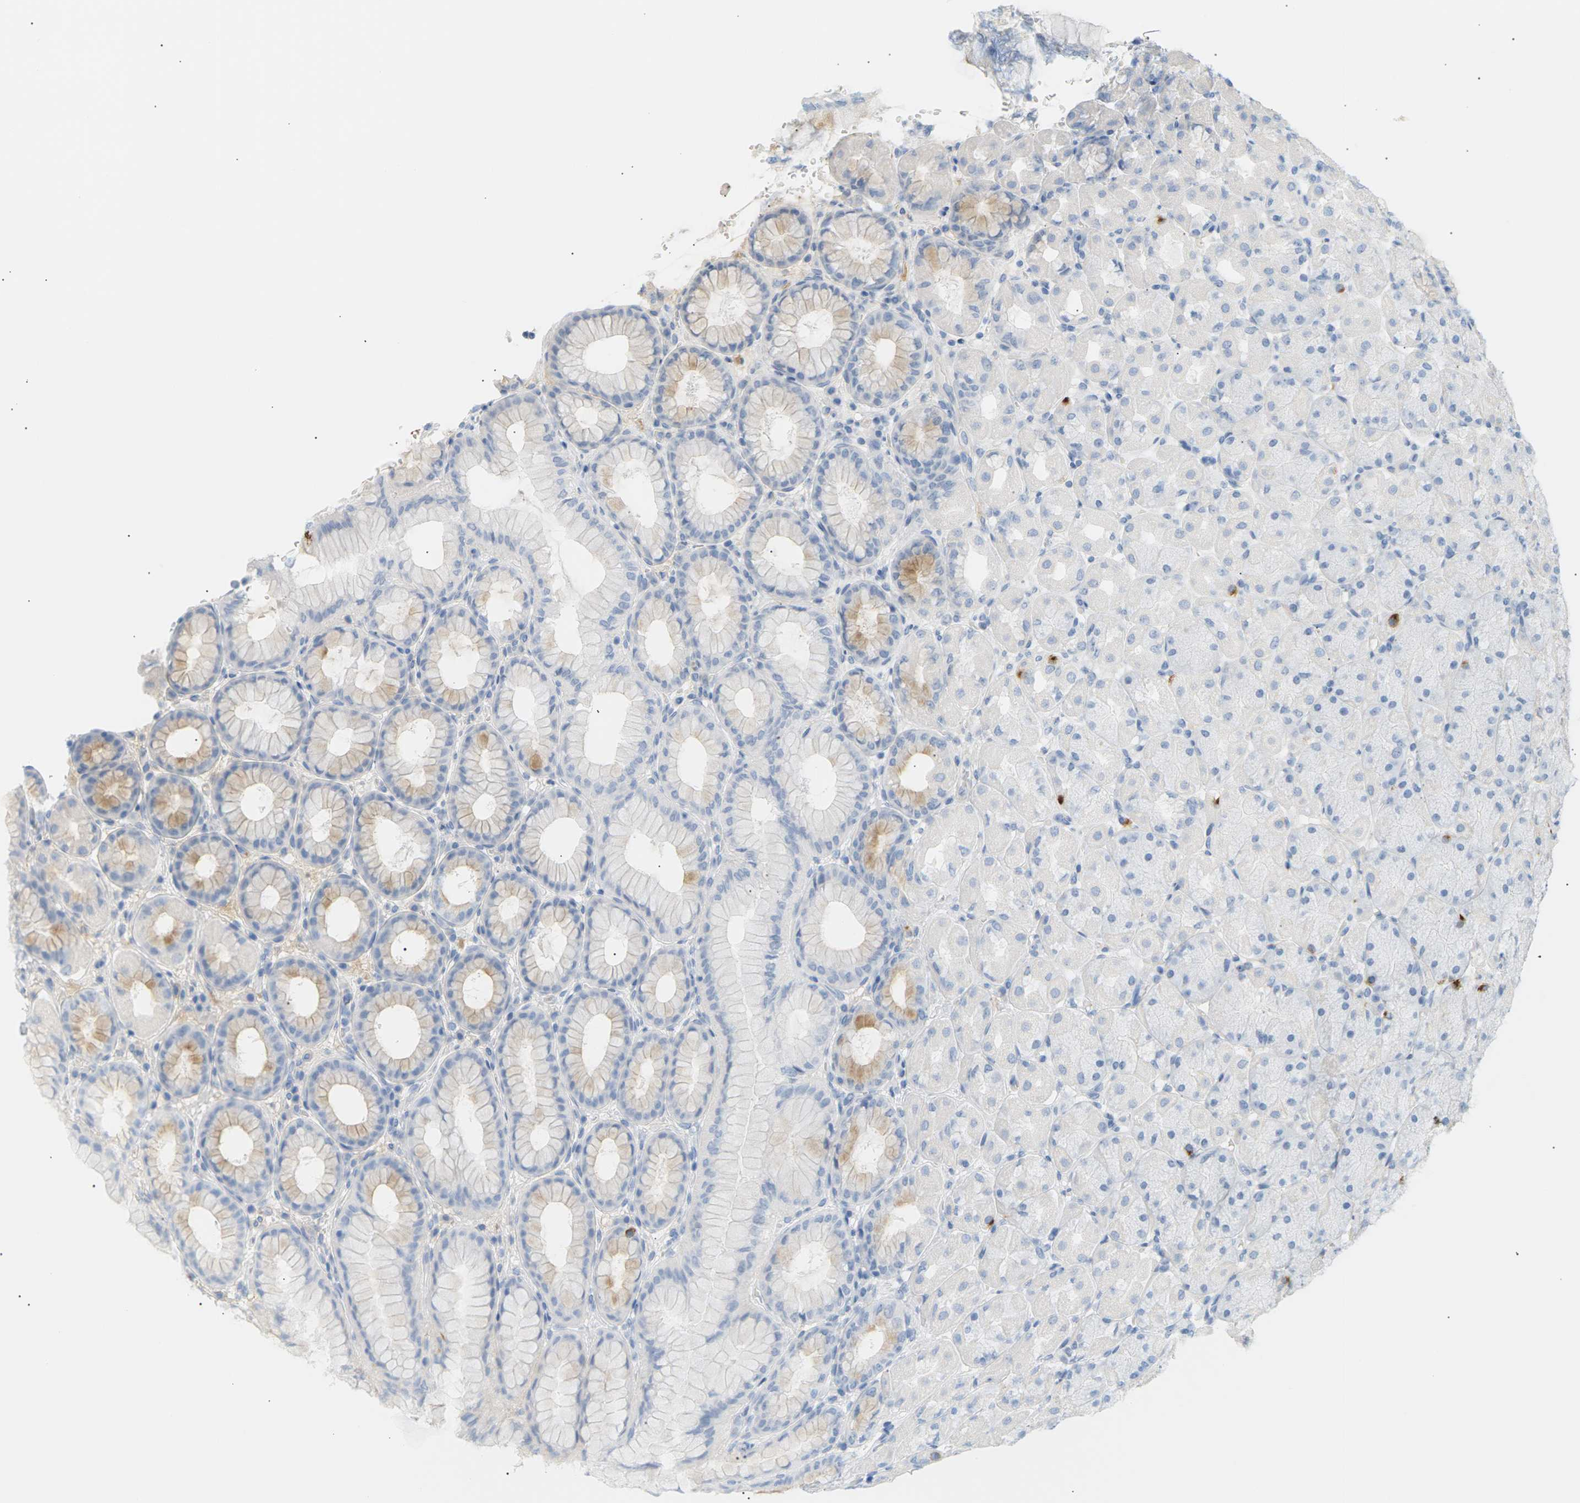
{"staining": {"intensity": "strong", "quantity": "<25%", "location": "cytoplasmic/membranous"}, "tissue": "stomach", "cell_type": "Glandular cells", "image_type": "normal", "snomed": [{"axis": "morphology", "description": "Normal tissue, NOS"}, {"axis": "topography", "description": "Stomach, upper"}], "caption": "Stomach was stained to show a protein in brown. There is medium levels of strong cytoplasmic/membranous staining in about <25% of glandular cells. Immunohistochemistry stains the protein in brown and the nuclei are stained blue.", "gene": "CLU", "patient": {"sex": "female", "age": 56}}